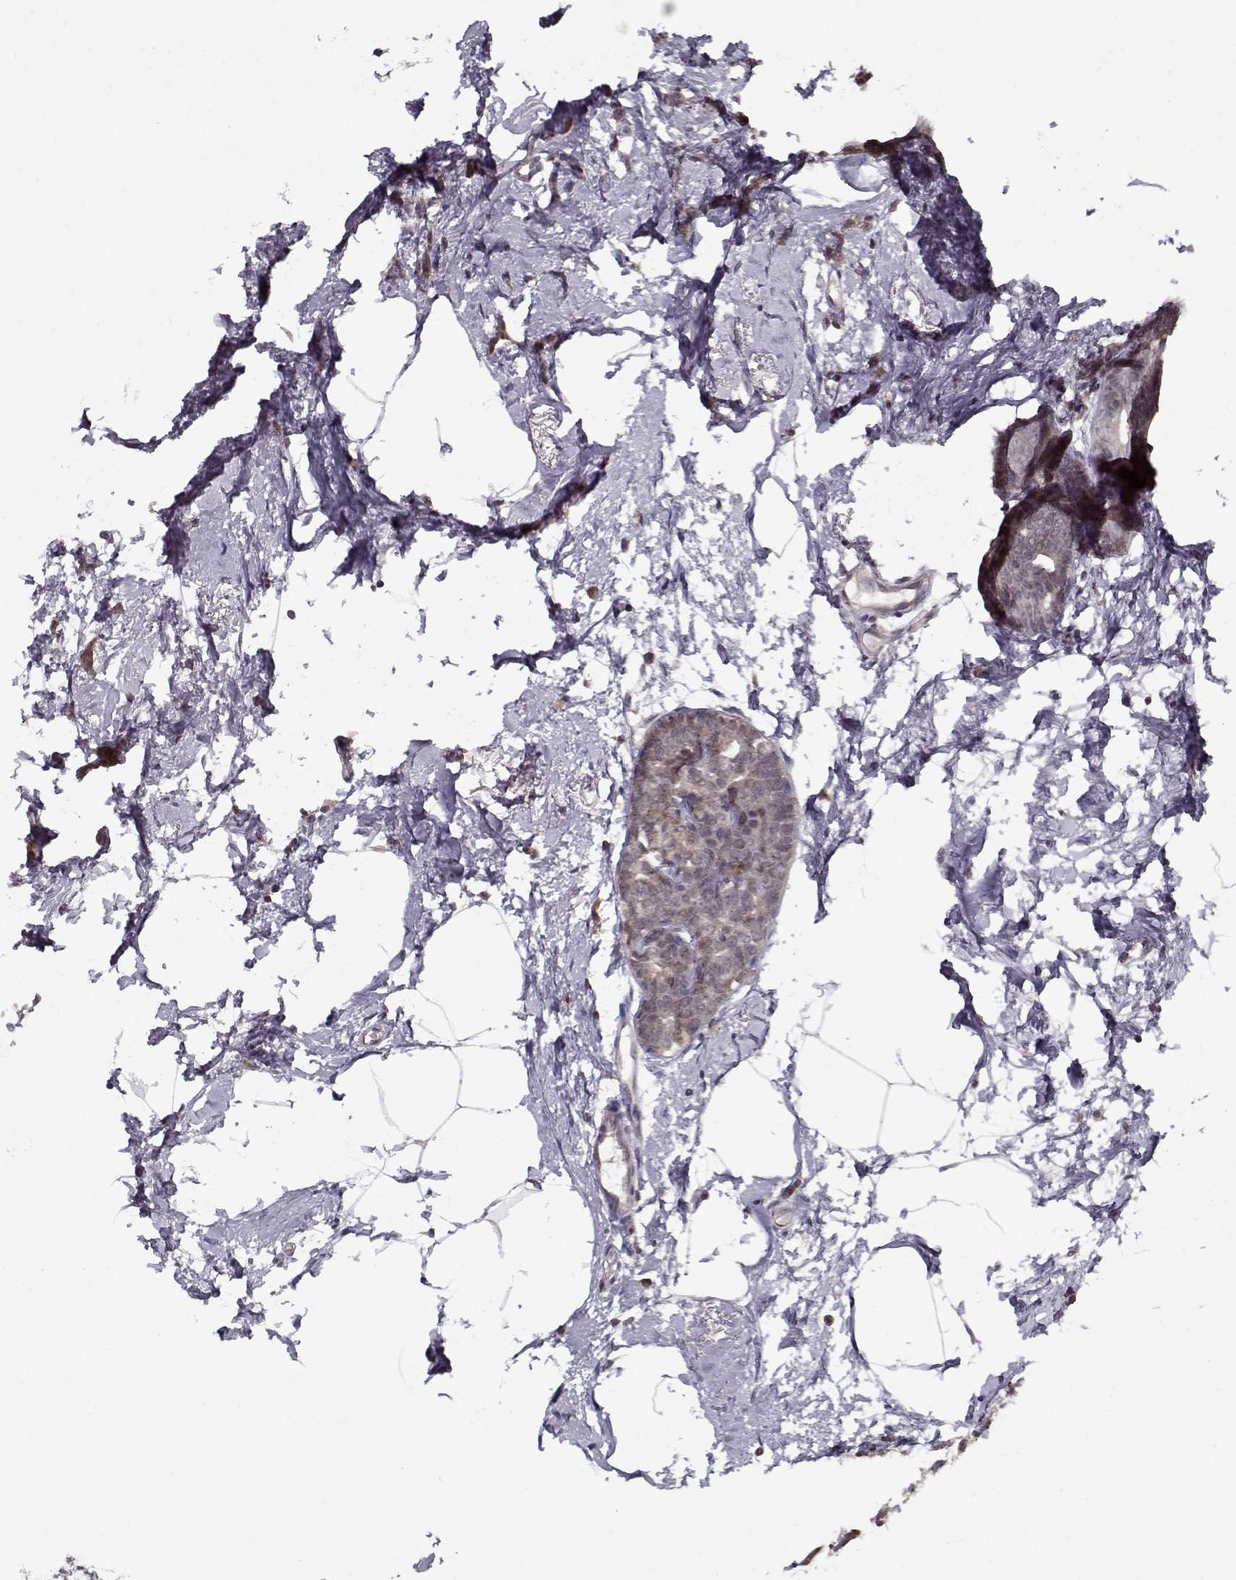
{"staining": {"intensity": "negative", "quantity": "none", "location": "none"}, "tissue": "breast cancer", "cell_type": "Tumor cells", "image_type": "cancer", "snomed": [{"axis": "morphology", "description": "Duct carcinoma"}, {"axis": "topography", "description": "Breast"}], "caption": "This histopathology image is of breast cancer stained with IHC to label a protein in brown with the nuclei are counter-stained blue. There is no expression in tumor cells. The staining was performed using DAB (3,3'-diaminobenzidine) to visualize the protein expression in brown, while the nuclei were stained in blue with hematoxylin (Magnification: 20x).", "gene": "TESPA1", "patient": {"sex": "female", "age": 40}}